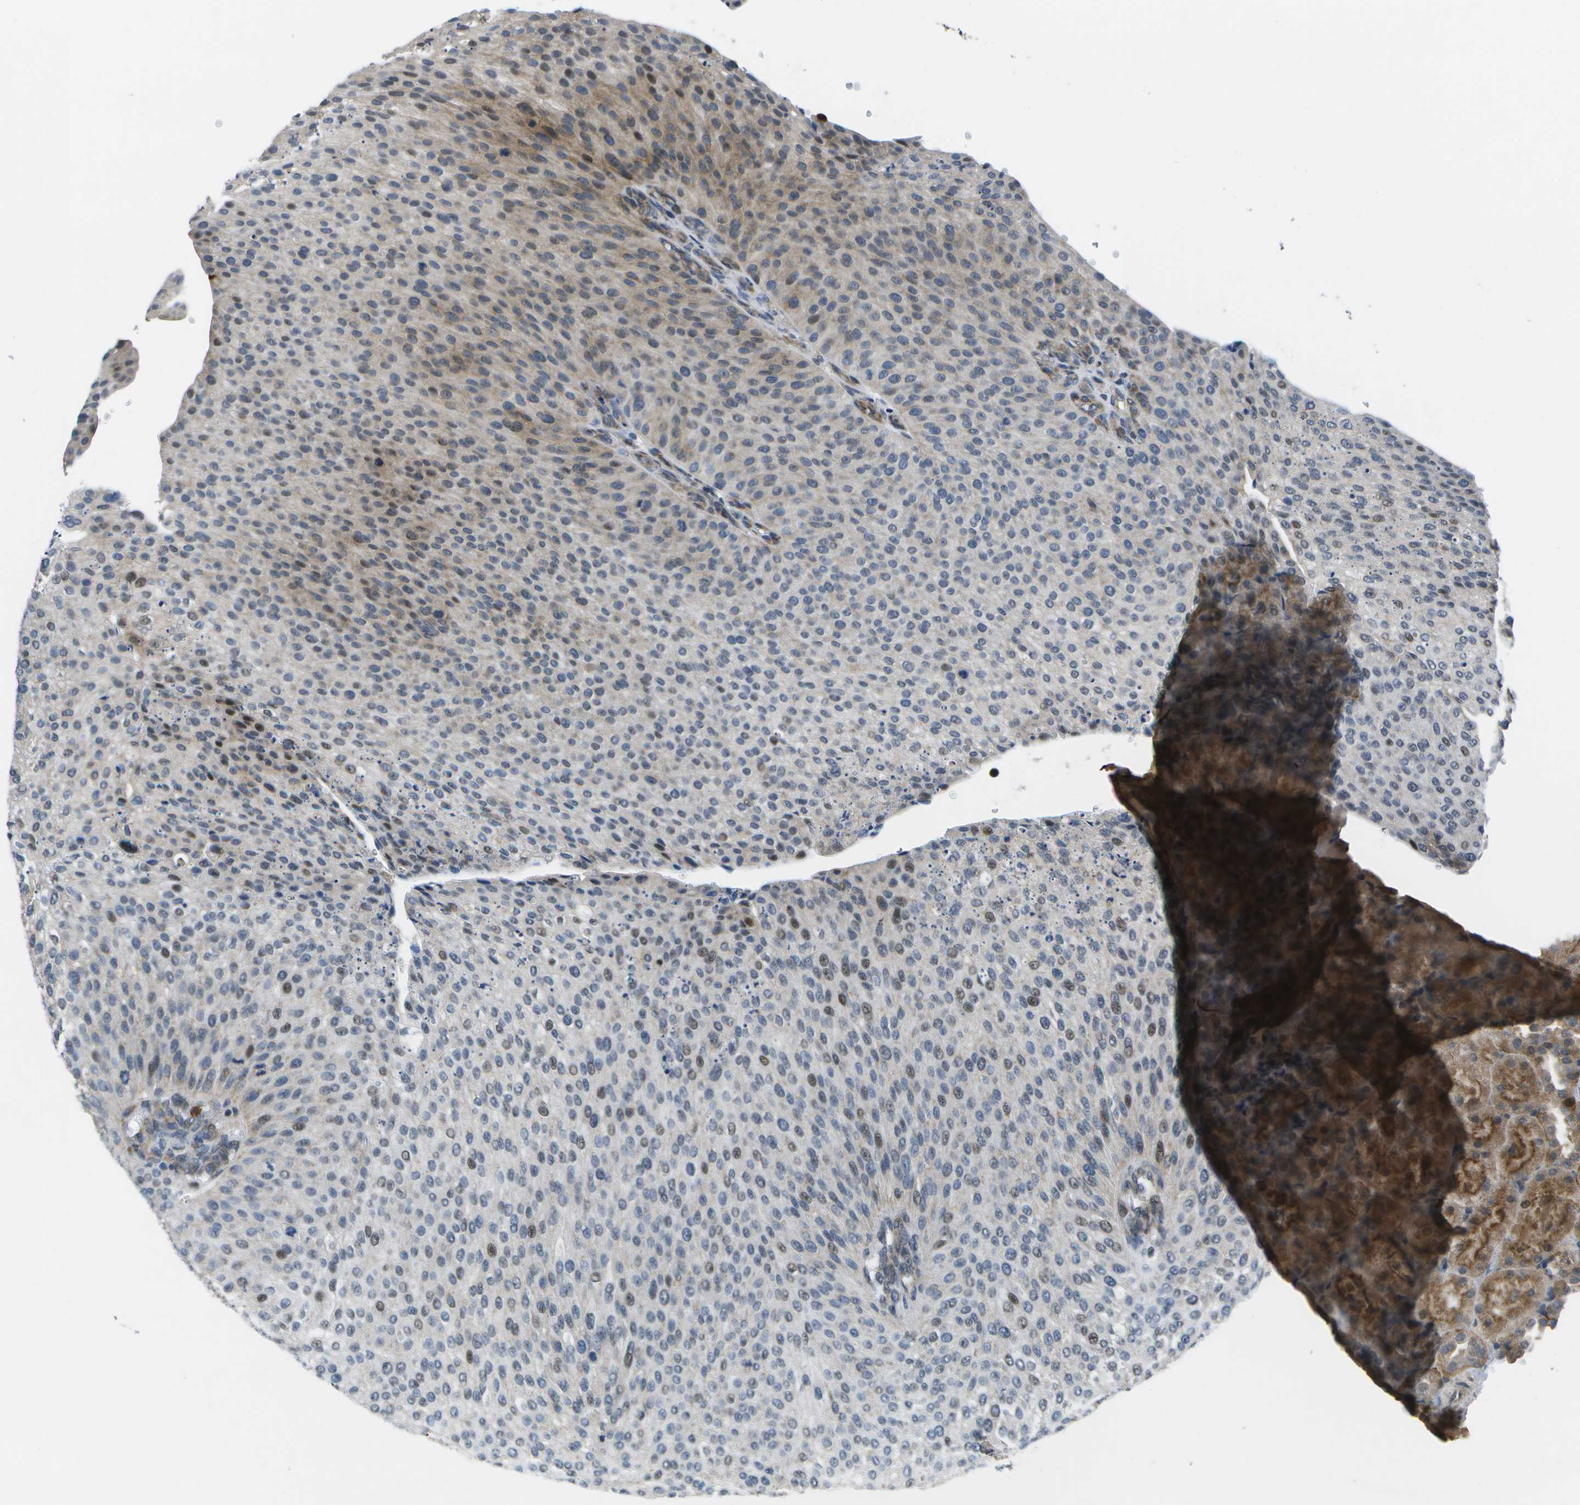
{"staining": {"intensity": "moderate", "quantity": "25%-75%", "location": "cytoplasmic/membranous,nuclear"}, "tissue": "urothelial cancer", "cell_type": "Tumor cells", "image_type": "cancer", "snomed": [{"axis": "morphology", "description": "Urothelial carcinoma, Low grade"}, {"axis": "topography", "description": "Smooth muscle"}, {"axis": "topography", "description": "Urinary bladder"}], "caption": "Brown immunohistochemical staining in human low-grade urothelial carcinoma reveals moderate cytoplasmic/membranous and nuclear positivity in about 25%-75% of tumor cells.", "gene": "GALNT15", "patient": {"sex": "male", "age": 60}}